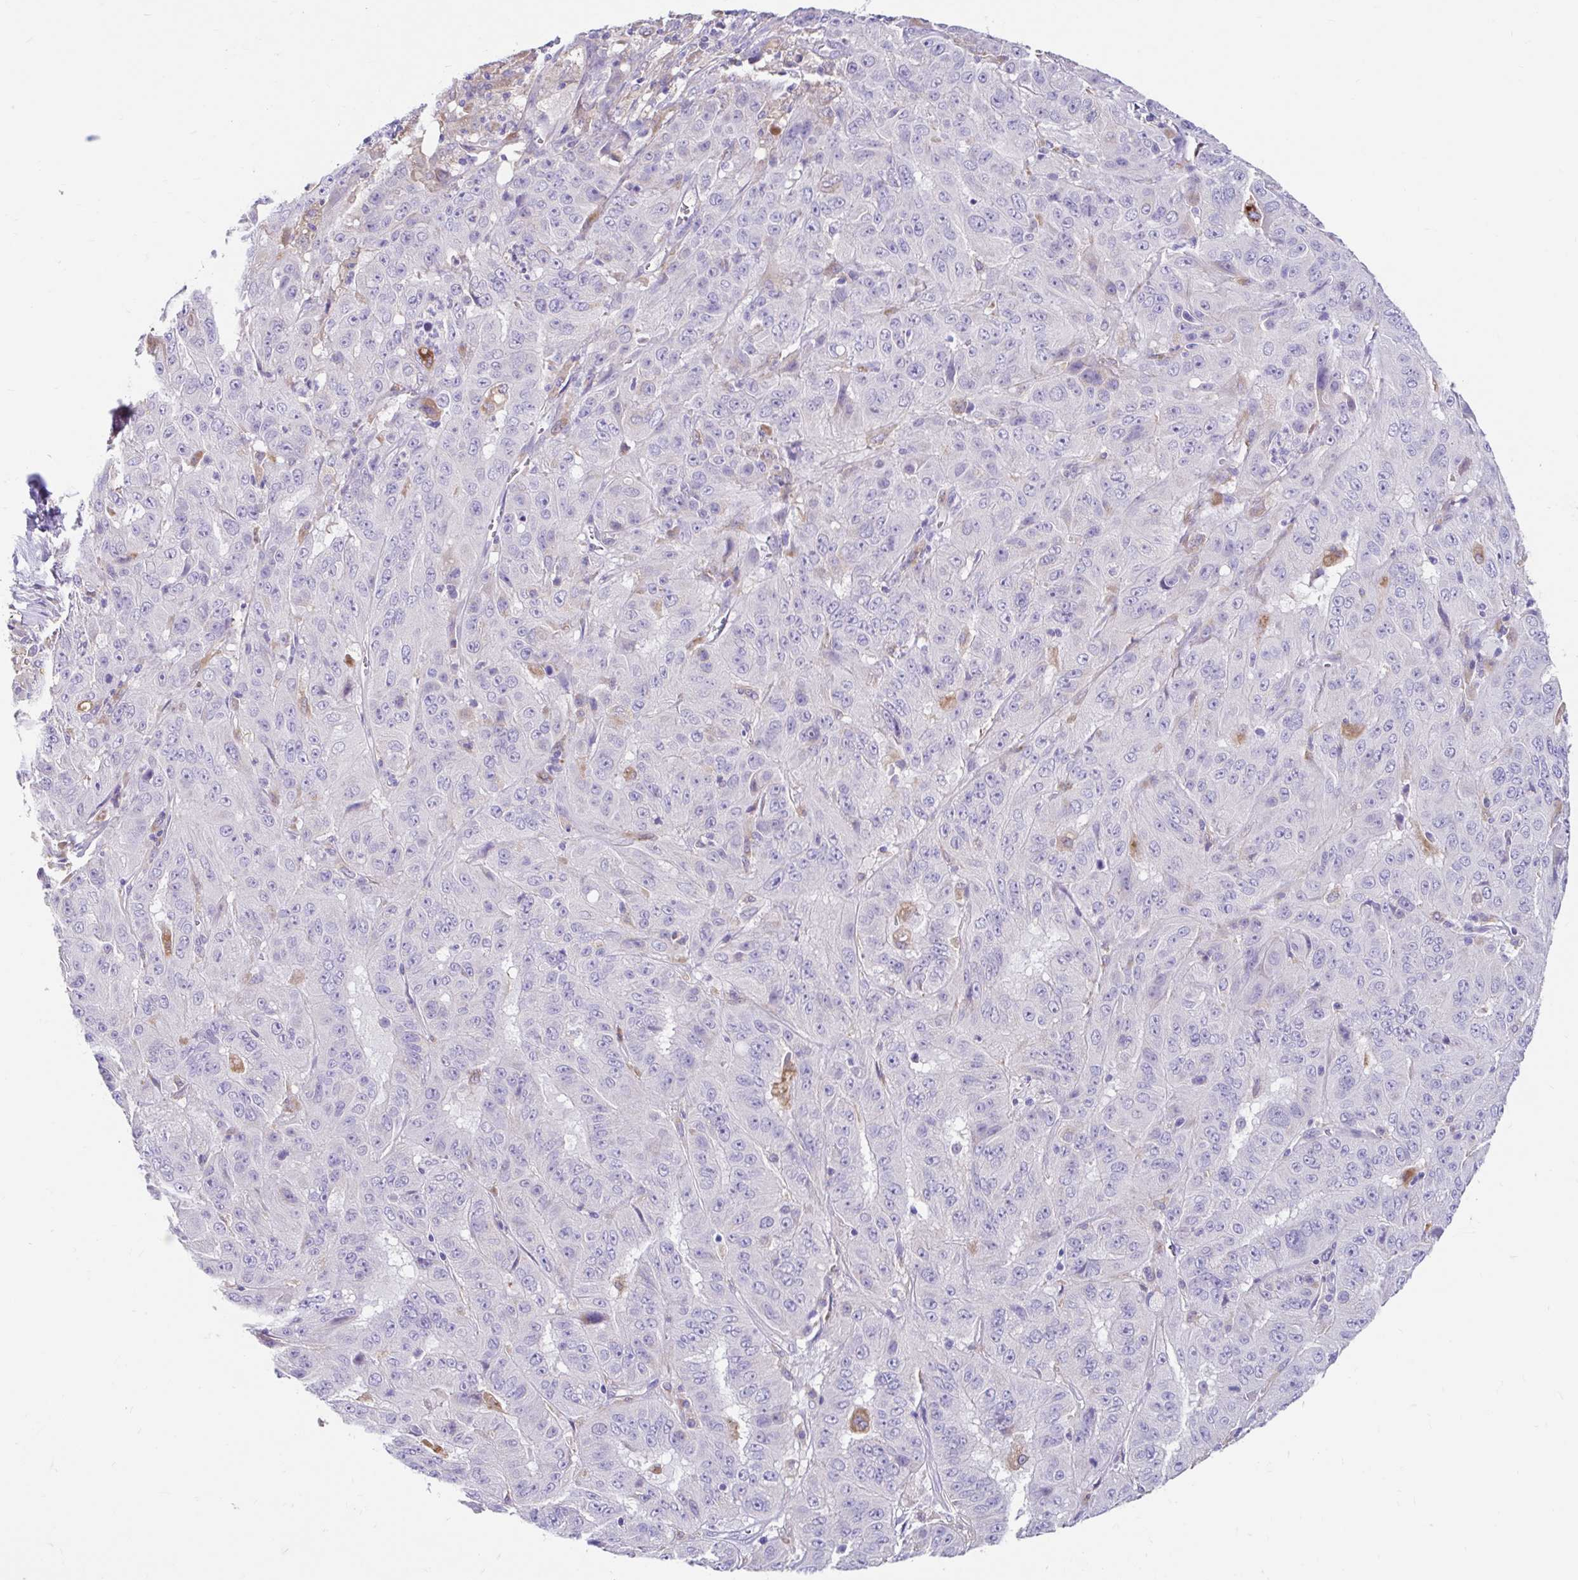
{"staining": {"intensity": "negative", "quantity": "none", "location": "none"}, "tissue": "pancreatic cancer", "cell_type": "Tumor cells", "image_type": "cancer", "snomed": [{"axis": "morphology", "description": "Adenocarcinoma, NOS"}, {"axis": "topography", "description": "Pancreas"}], "caption": "Tumor cells show no significant expression in pancreatic cancer.", "gene": "ZNF33A", "patient": {"sex": "male", "age": 63}}